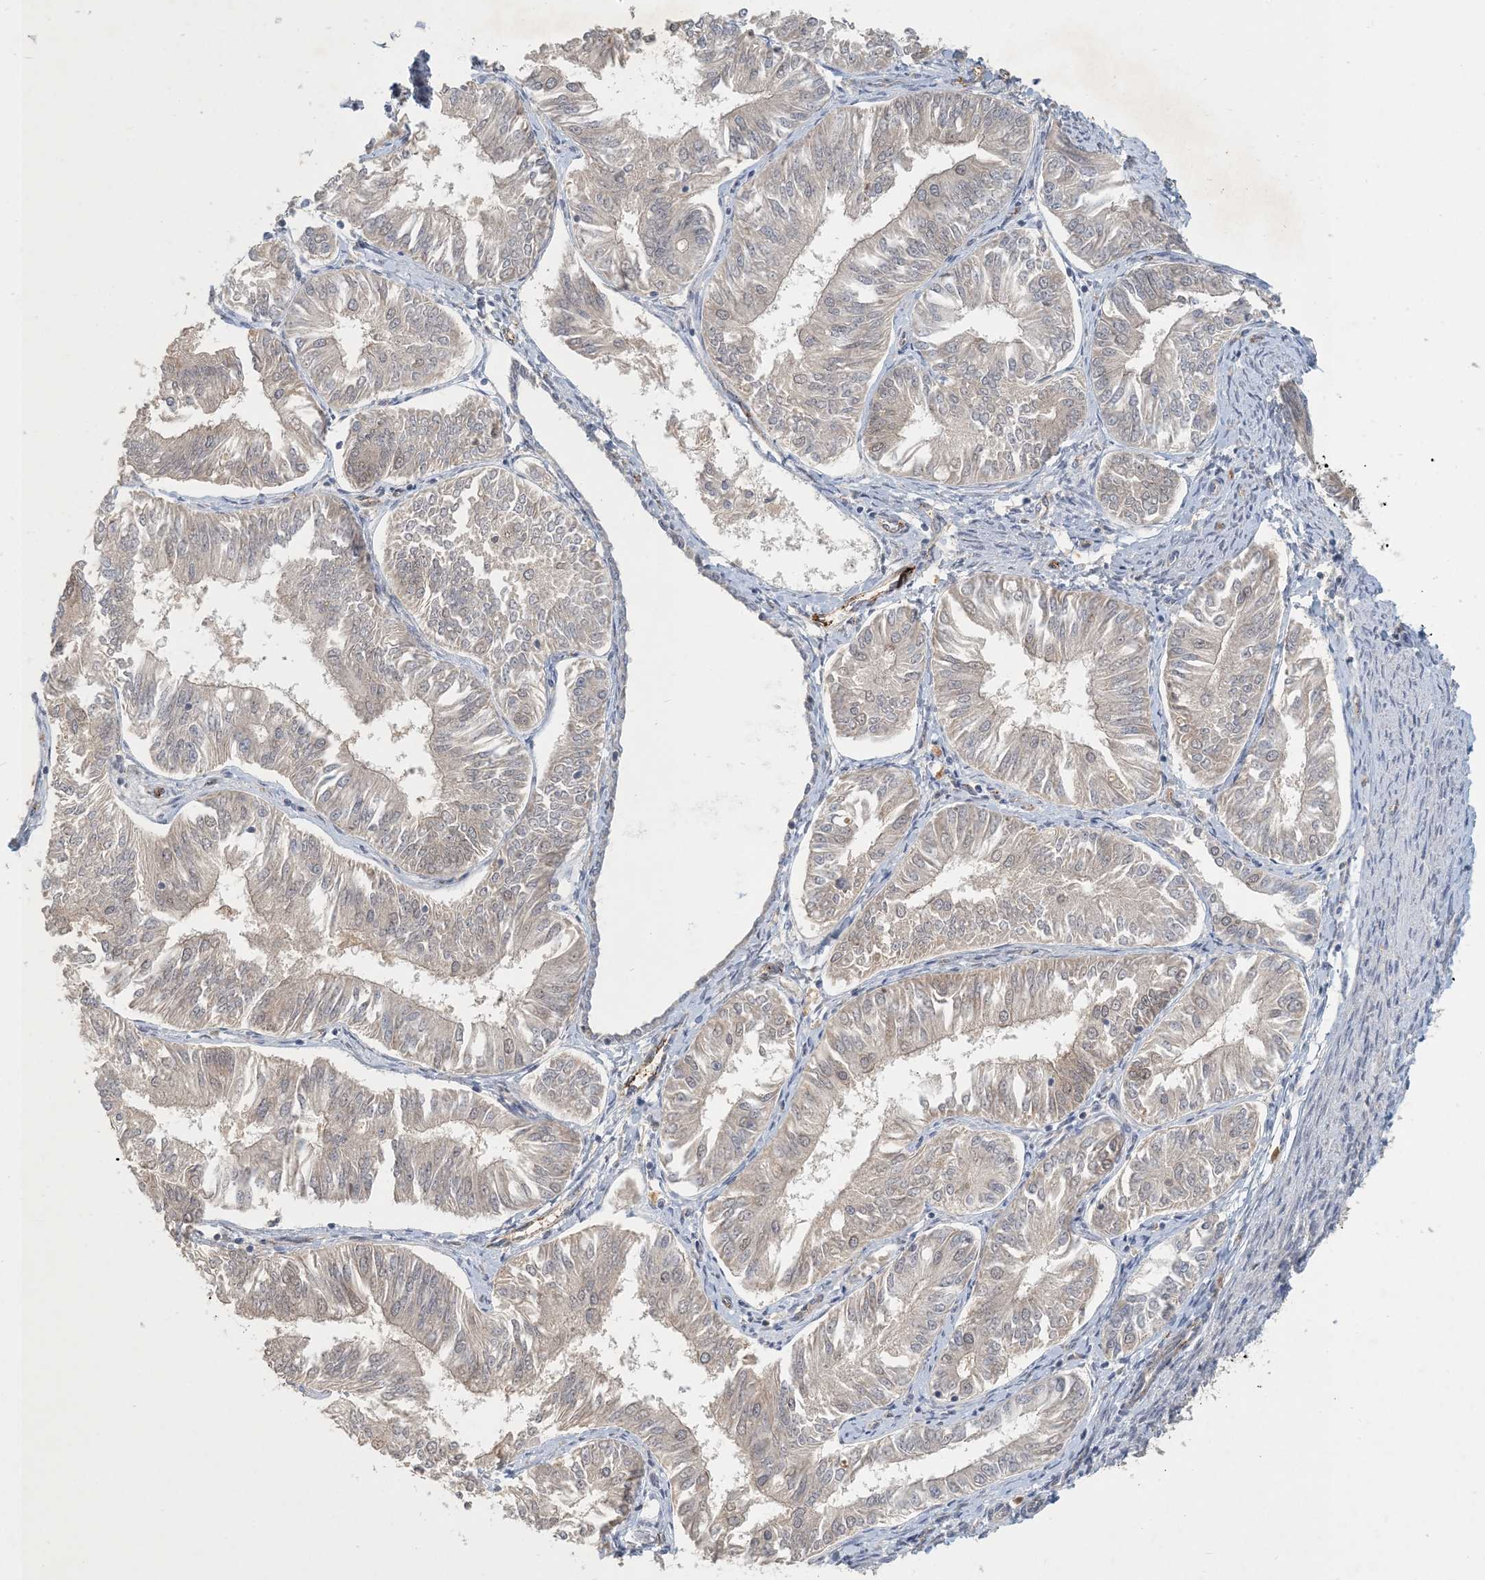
{"staining": {"intensity": "weak", "quantity": ">75%", "location": "cytoplasmic/membranous"}, "tissue": "endometrial cancer", "cell_type": "Tumor cells", "image_type": "cancer", "snomed": [{"axis": "morphology", "description": "Adenocarcinoma, NOS"}, {"axis": "topography", "description": "Endometrium"}], "caption": "Protein staining by IHC displays weak cytoplasmic/membranous expression in approximately >75% of tumor cells in adenocarcinoma (endometrial). (DAB (3,3'-diaminobenzidine) IHC, brown staining for protein, blue staining for nuclei).", "gene": "ZBTB3", "patient": {"sex": "female", "age": 58}}